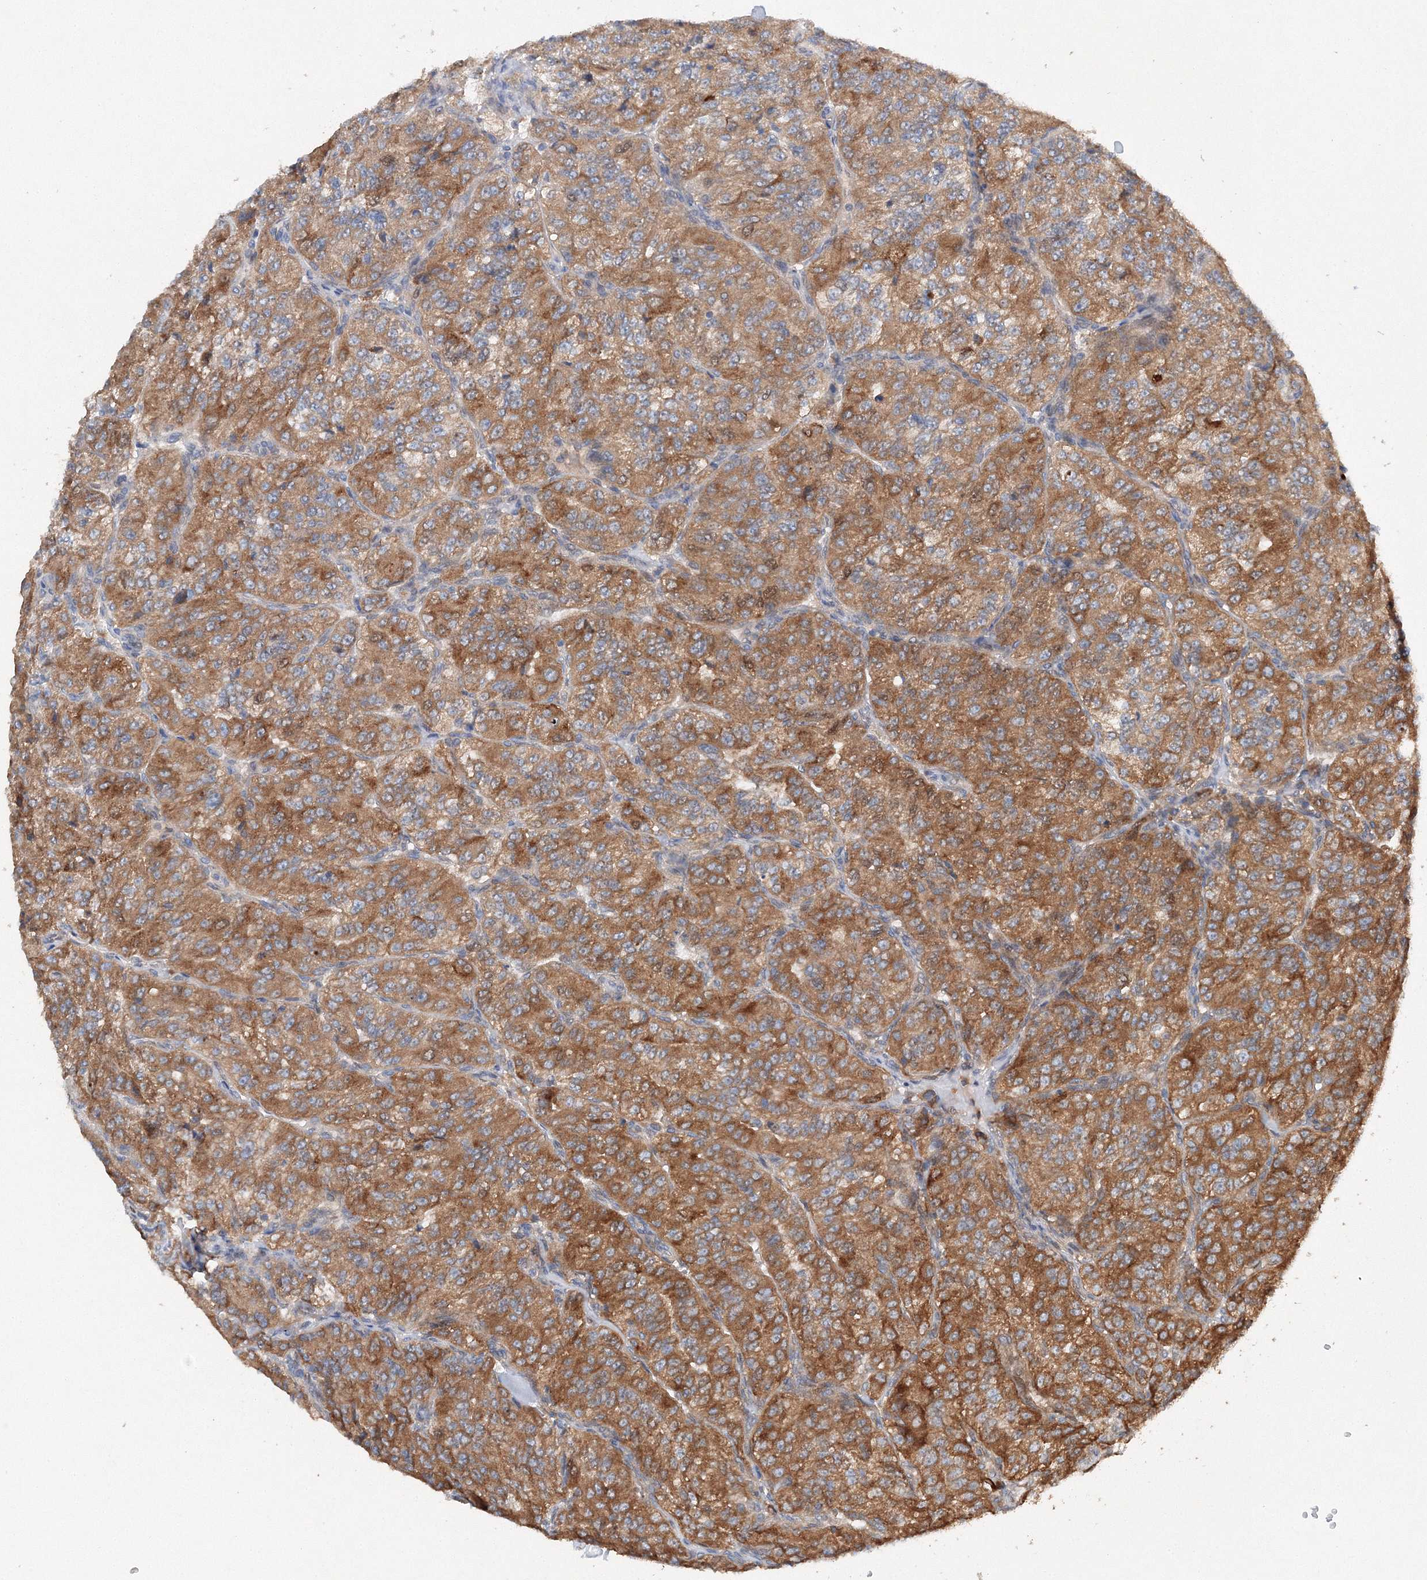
{"staining": {"intensity": "moderate", "quantity": ">75%", "location": "cytoplasmic/membranous"}, "tissue": "renal cancer", "cell_type": "Tumor cells", "image_type": "cancer", "snomed": [{"axis": "morphology", "description": "Adenocarcinoma, NOS"}, {"axis": "topography", "description": "Kidney"}], "caption": "Renal cancer stained with IHC demonstrates moderate cytoplasmic/membranous expression in approximately >75% of tumor cells.", "gene": "SLC36A1", "patient": {"sex": "female", "age": 63}}